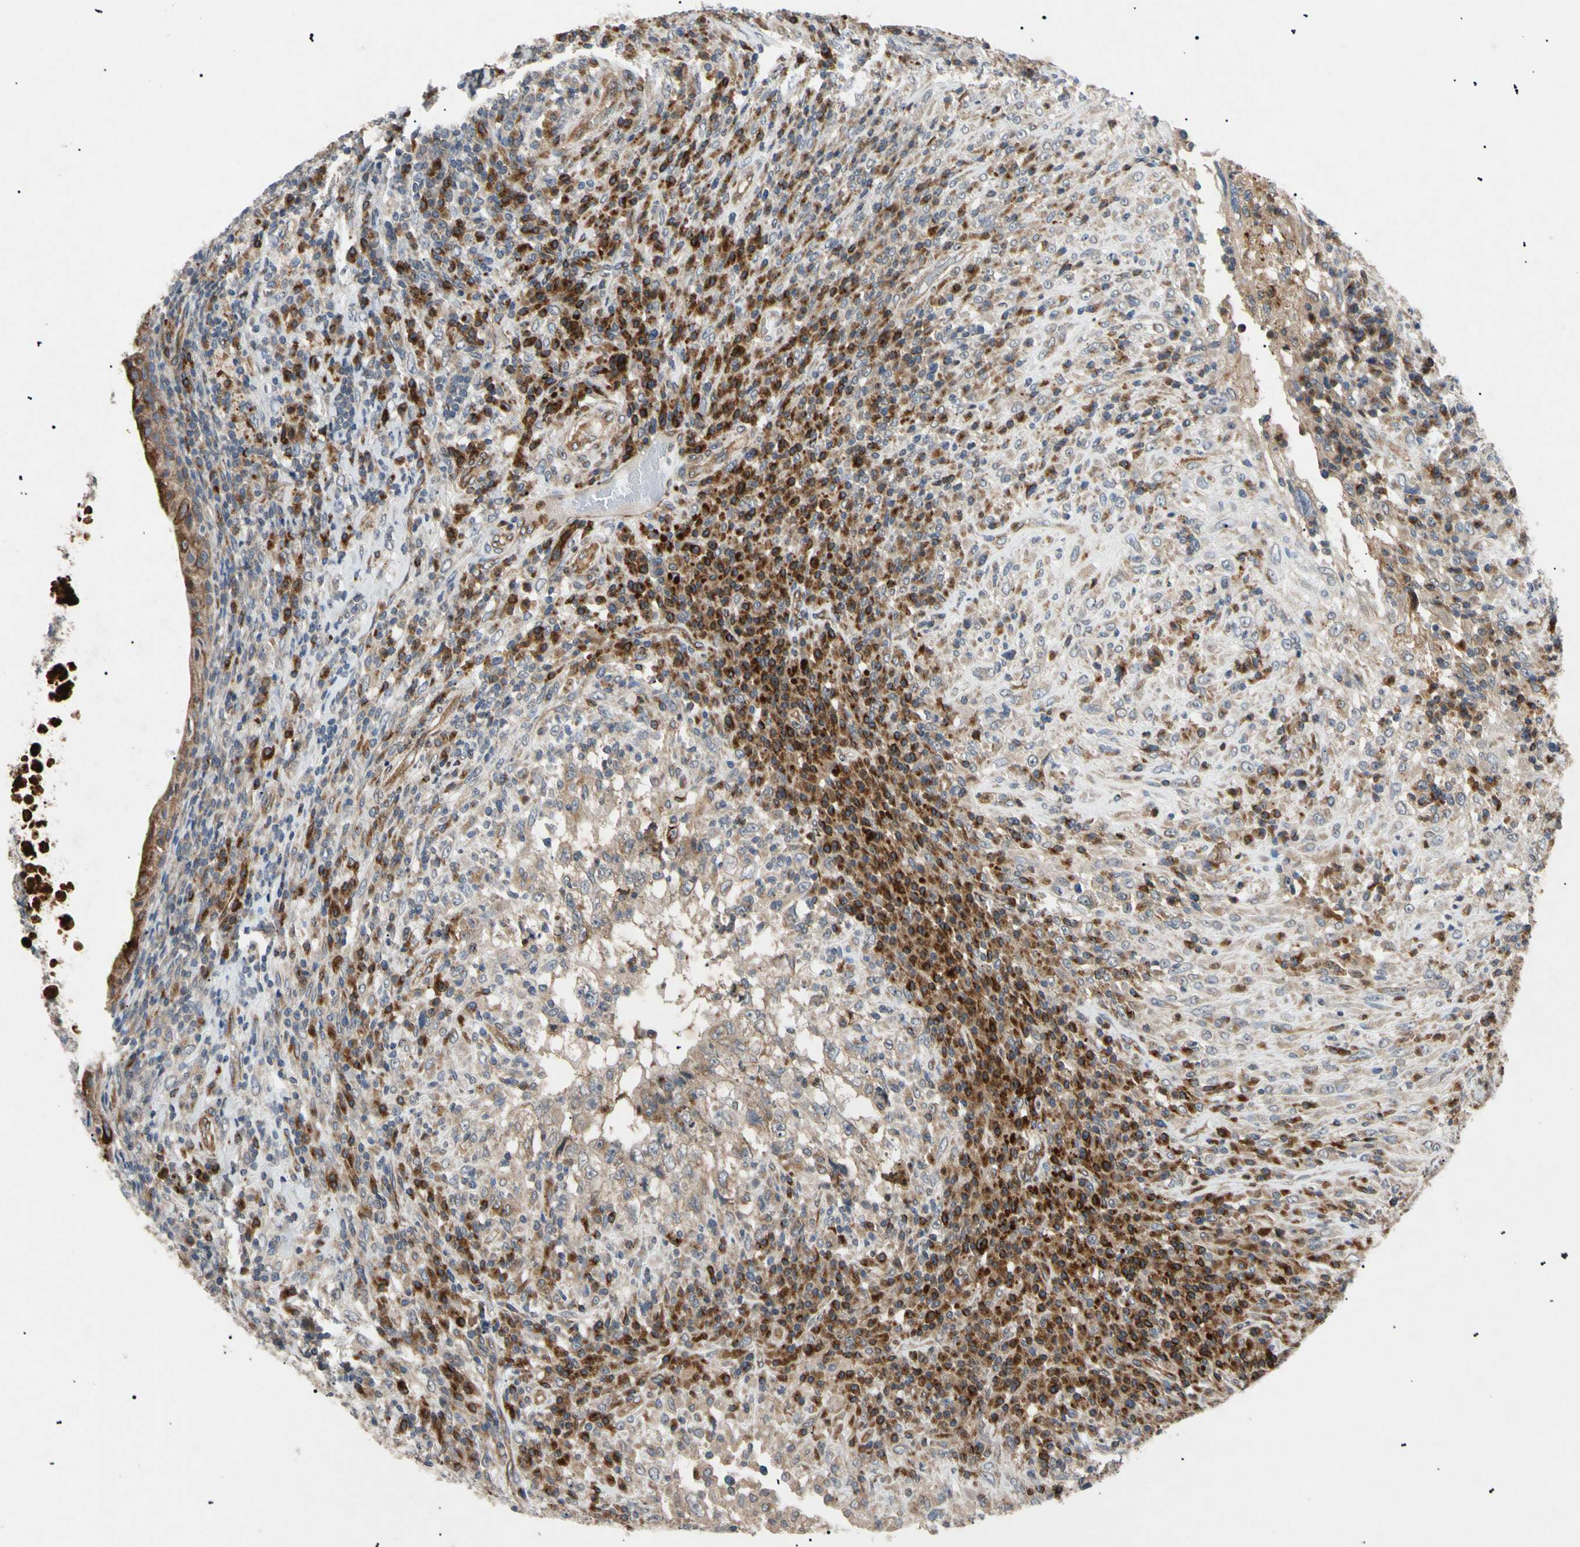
{"staining": {"intensity": "weak", "quantity": "<25%", "location": "cytoplasmic/membranous"}, "tissue": "testis cancer", "cell_type": "Tumor cells", "image_type": "cancer", "snomed": [{"axis": "morphology", "description": "Necrosis, NOS"}, {"axis": "morphology", "description": "Carcinoma, Embryonal, NOS"}, {"axis": "topography", "description": "Testis"}], "caption": "There is no significant positivity in tumor cells of testis embryonal carcinoma. The staining was performed using DAB (3,3'-diaminobenzidine) to visualize the protein expression in brown, while the nuclei were stained in blue with hematoxylin (Magnification: 20x).", "gene": "TUBB4A", "patient": {"sex": "male", "age": 19}}